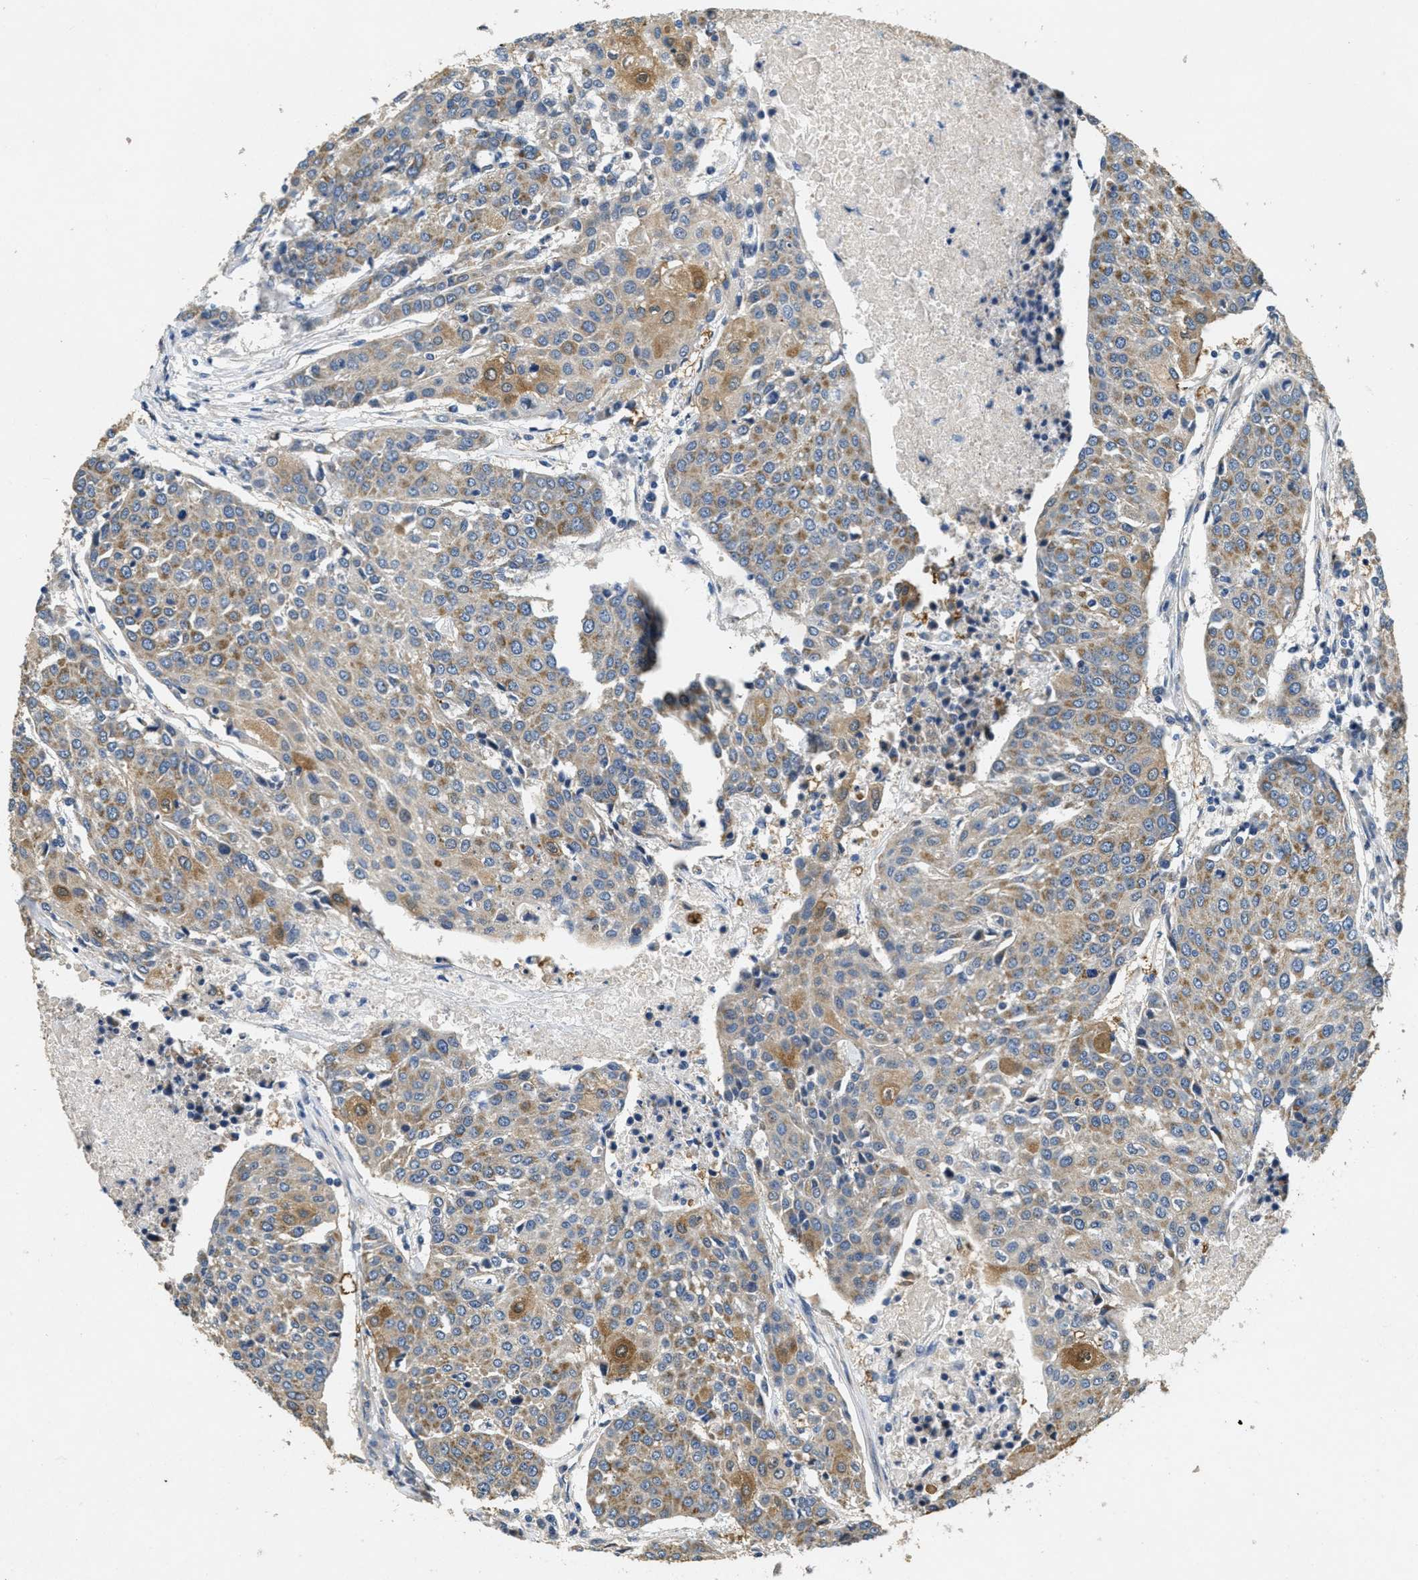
{"staining": {"intensity": "moderate", "quantity": "25%-75%", "location": "cytoplasmic/membranous"}, "tissue": "urothelial cancer", "cell_type": "Tumor cells", "image_type": "cancer", "snomed": [{"axis": "morphology", "description": "Urothelial carcinoma, High grade"}, {"axis": "topography", "description": "Urinary bladder"}], "caption": "IHC of high-grade urothelial carcinoma exhibits medium levels of moderate cytoplasmic/membranous positivity in approximately 25%-75% of tumor cells.", "gene": "TOMM70", "patient": {"sex": "female", "age": 85}}